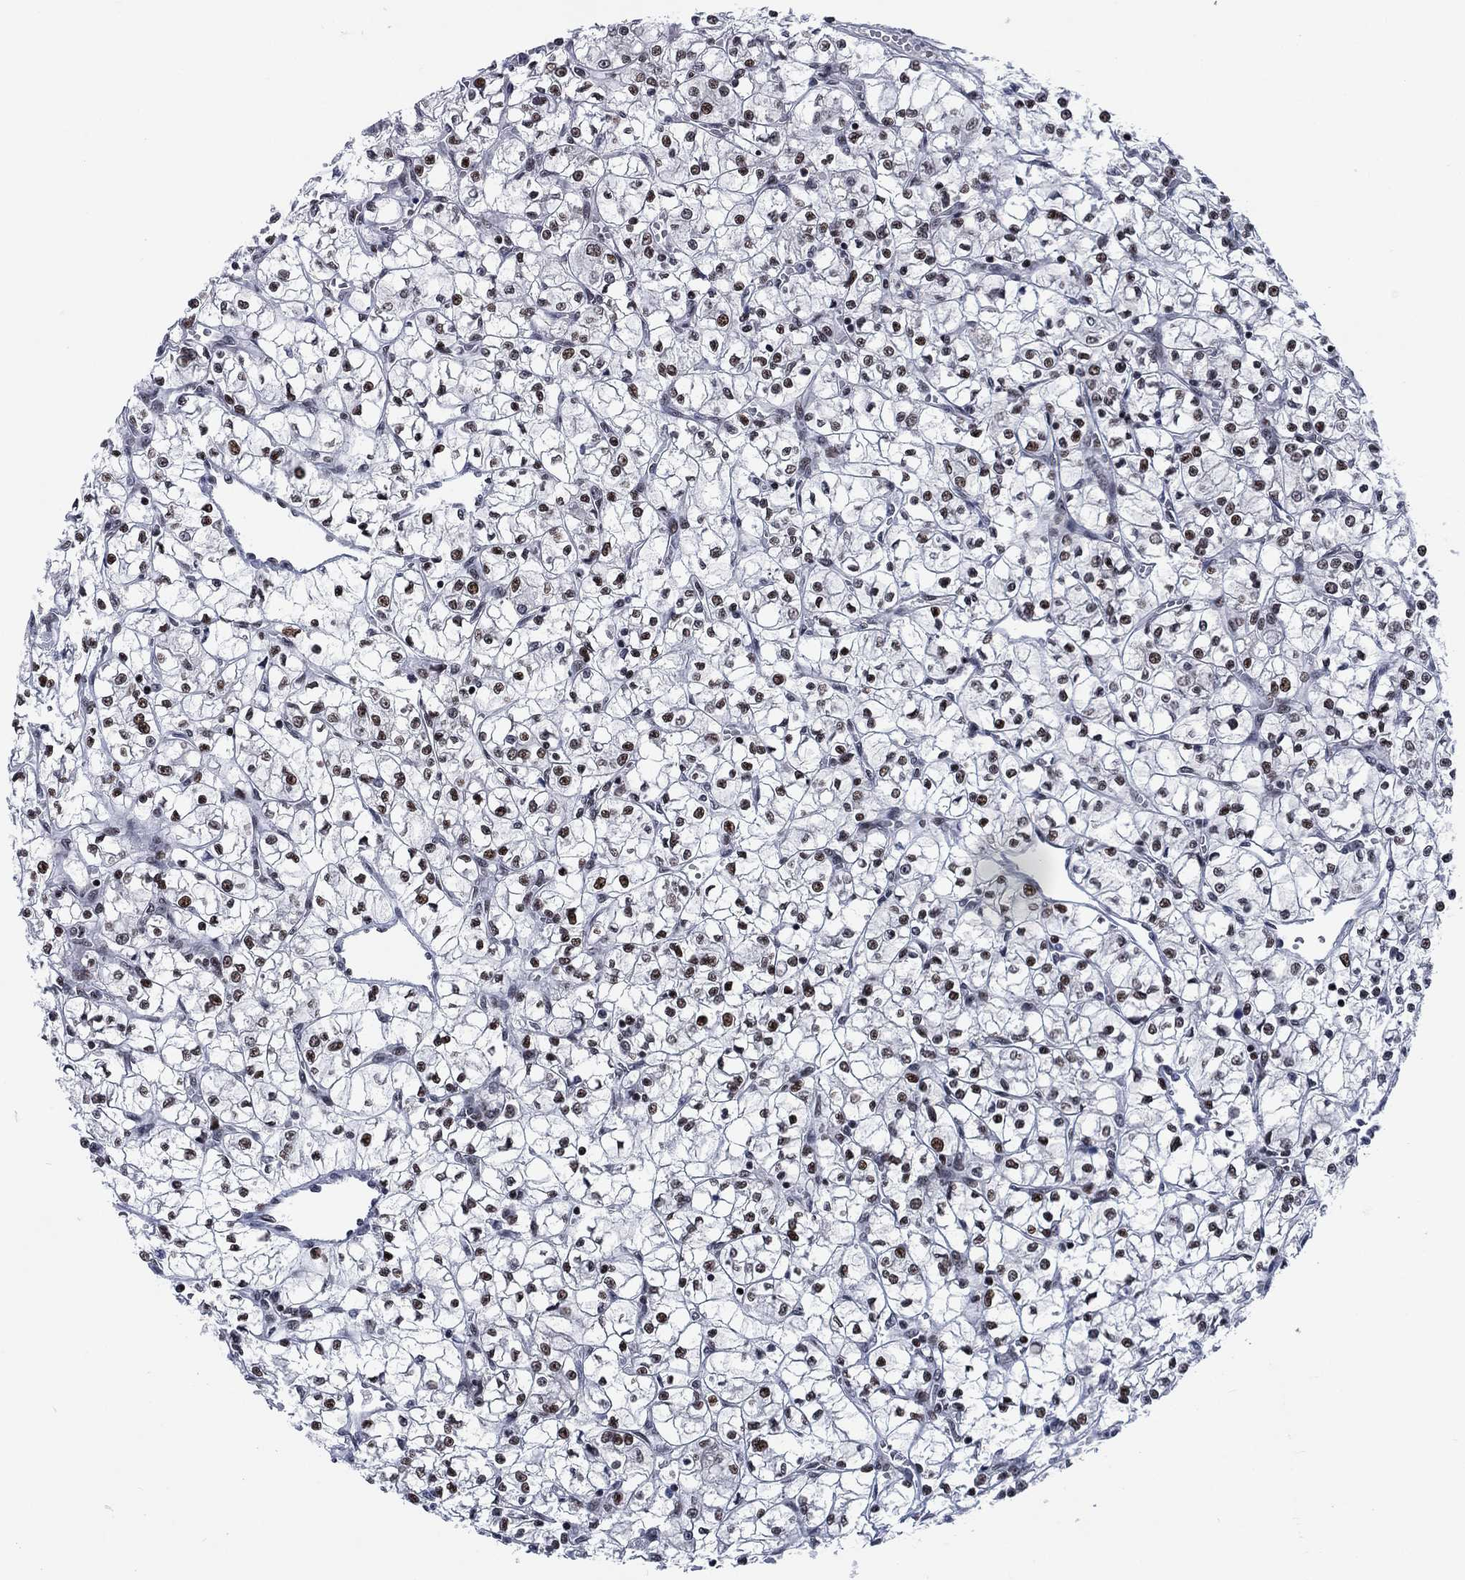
{"staining": {"intensity": "strong", "quantity": "25%-75%", "location": "nuclear"}, "tissue": "renal cancer", "cell_type": "Tumor cells", "image_type": "cancer", "snomed": [{"axis": "morphology", "description": "Adenocarcinoma, NOS"}, {"axis": "topography", "description": "Kidney"}], "caption": "Adenocarcinoma (renal) tissue displays strong nuclear positivity in approximately 25%-75% of tumor cells, visualized by immunohistochemistry.", "gene": "RPRD1B", "patient": {"sex": "female", "age": 64}}